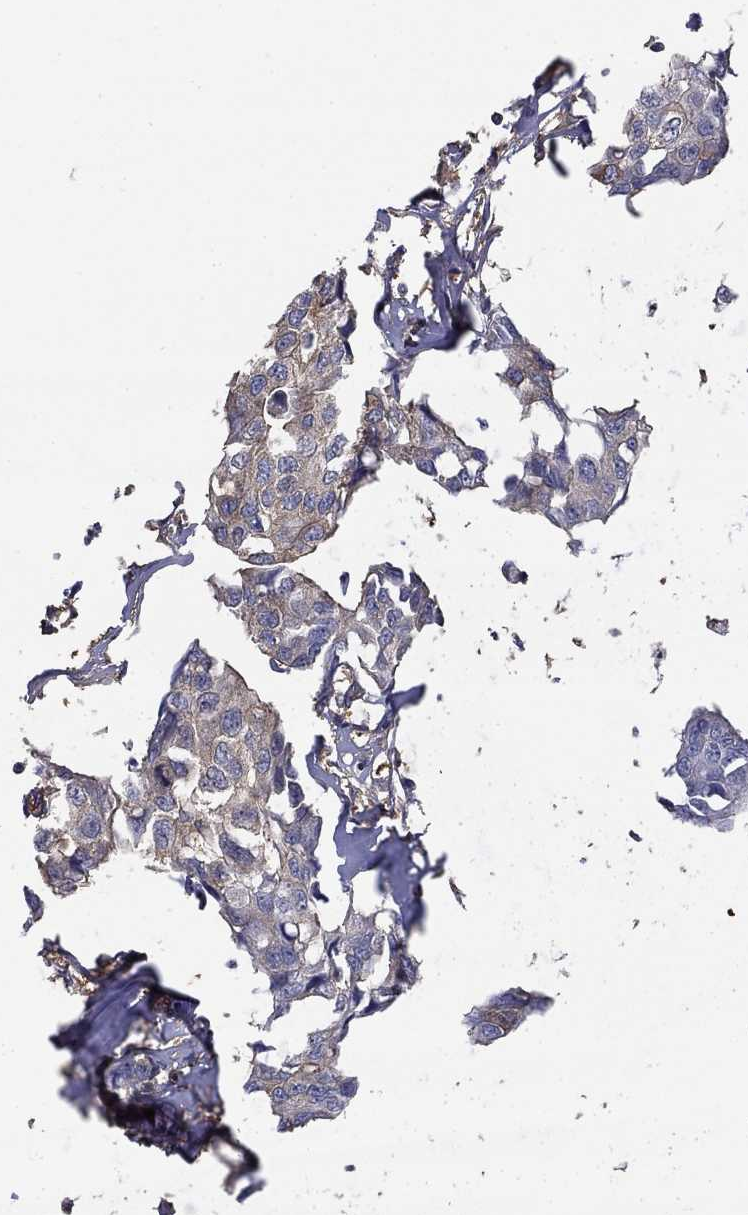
{"staining": {"intensity": "moderate", "quantity": "<25%", "location": "cytoplasmic/membranous"}, "tissue": "breast cancer", "cell_type": "Tumor cells", "image_type": "cancer", "snomed": [{"axis": "morphology", "description": "Duct carcinoma"}, {"axis": "topography", "description": "Breast"}], "caption": "Human breast invasive ductal carcinoma stained with a protein marker reveals moderate staining in tumor cells.", "gene": "DPYSL2", "patient": {"sex": "female", "age": 80}}